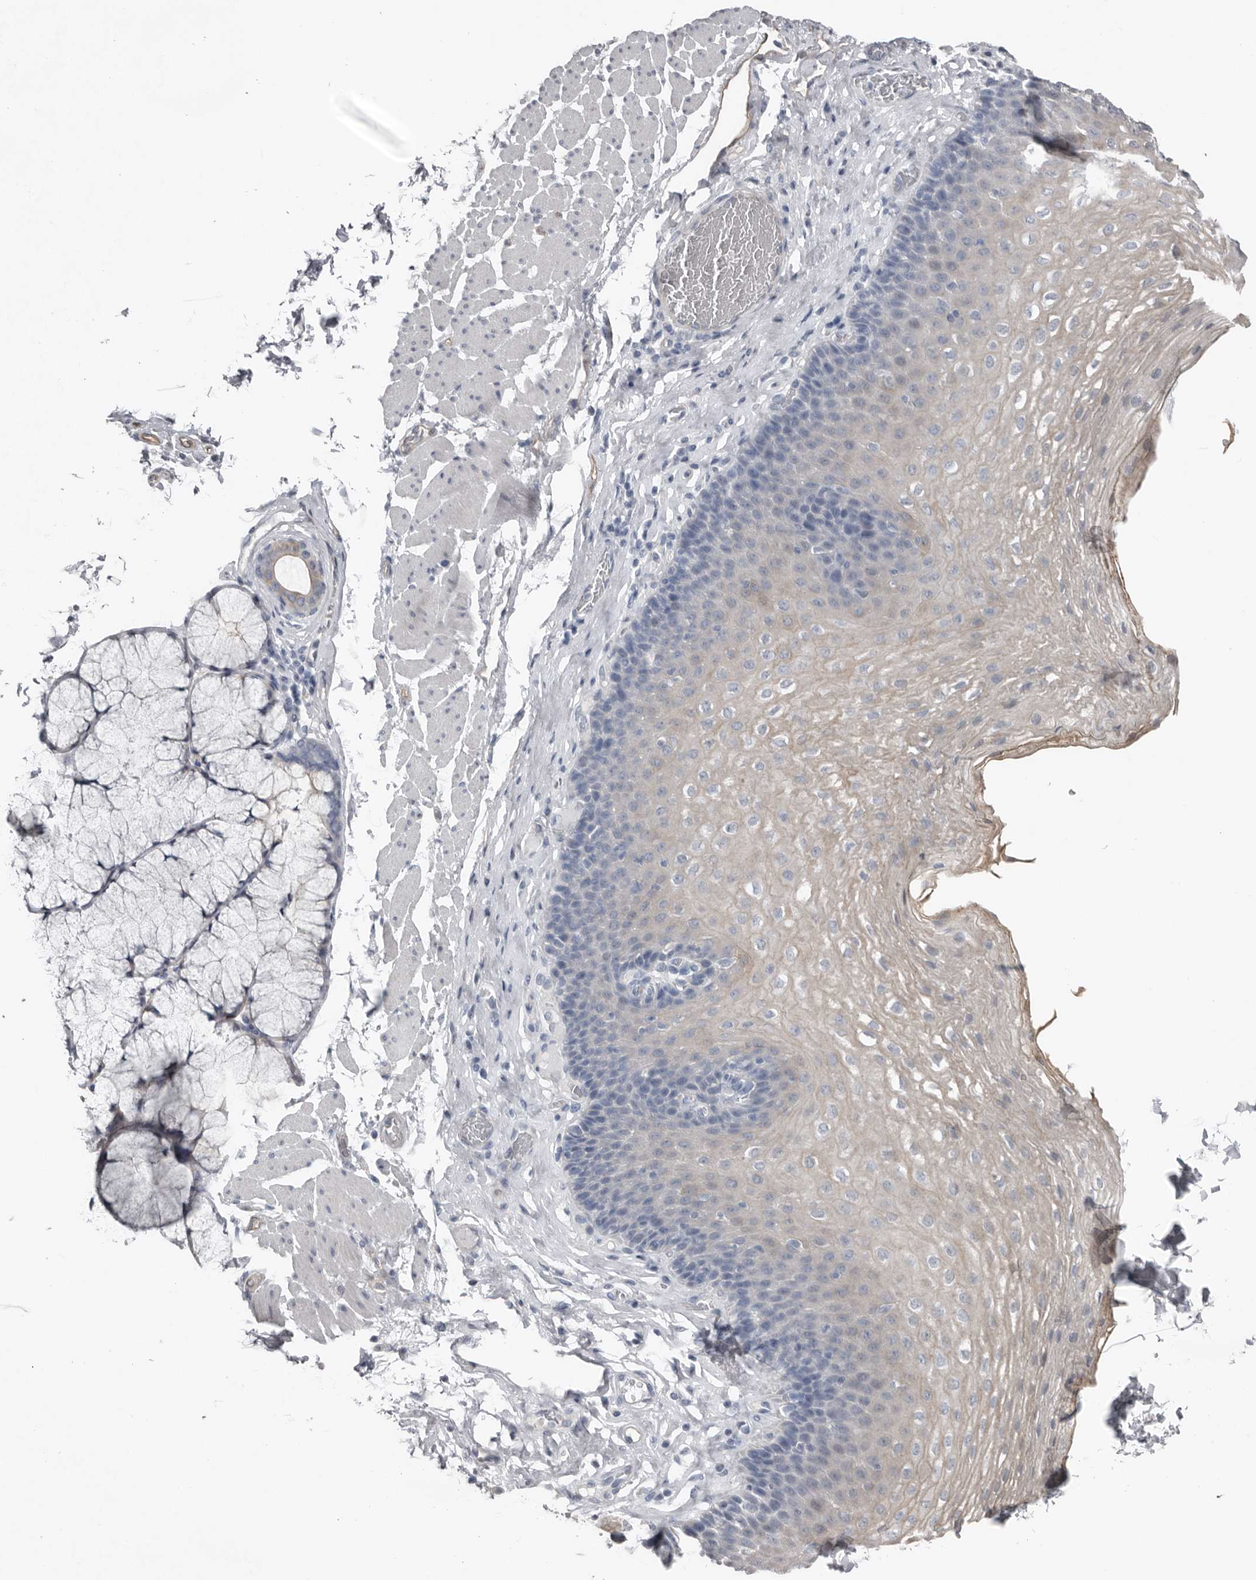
{"staining": {"intensity": "negative", "quantity": "none", "location": "none"}, "tissue": "esophagus", "cell_type": "Squamous epithelial cells", "image_type": "normal", "snomed": [{"axis": "morphology", "description": "Normal tissue, NOS"}, {"axis": "topography", "description": "Esophagus"}], "caption": "A histopathology image of esophagus stained for a protein shows no brown staining in squamous epithelial cells.", "gene": "FABP7", "patient": {"sex": "female", "age": 66}}